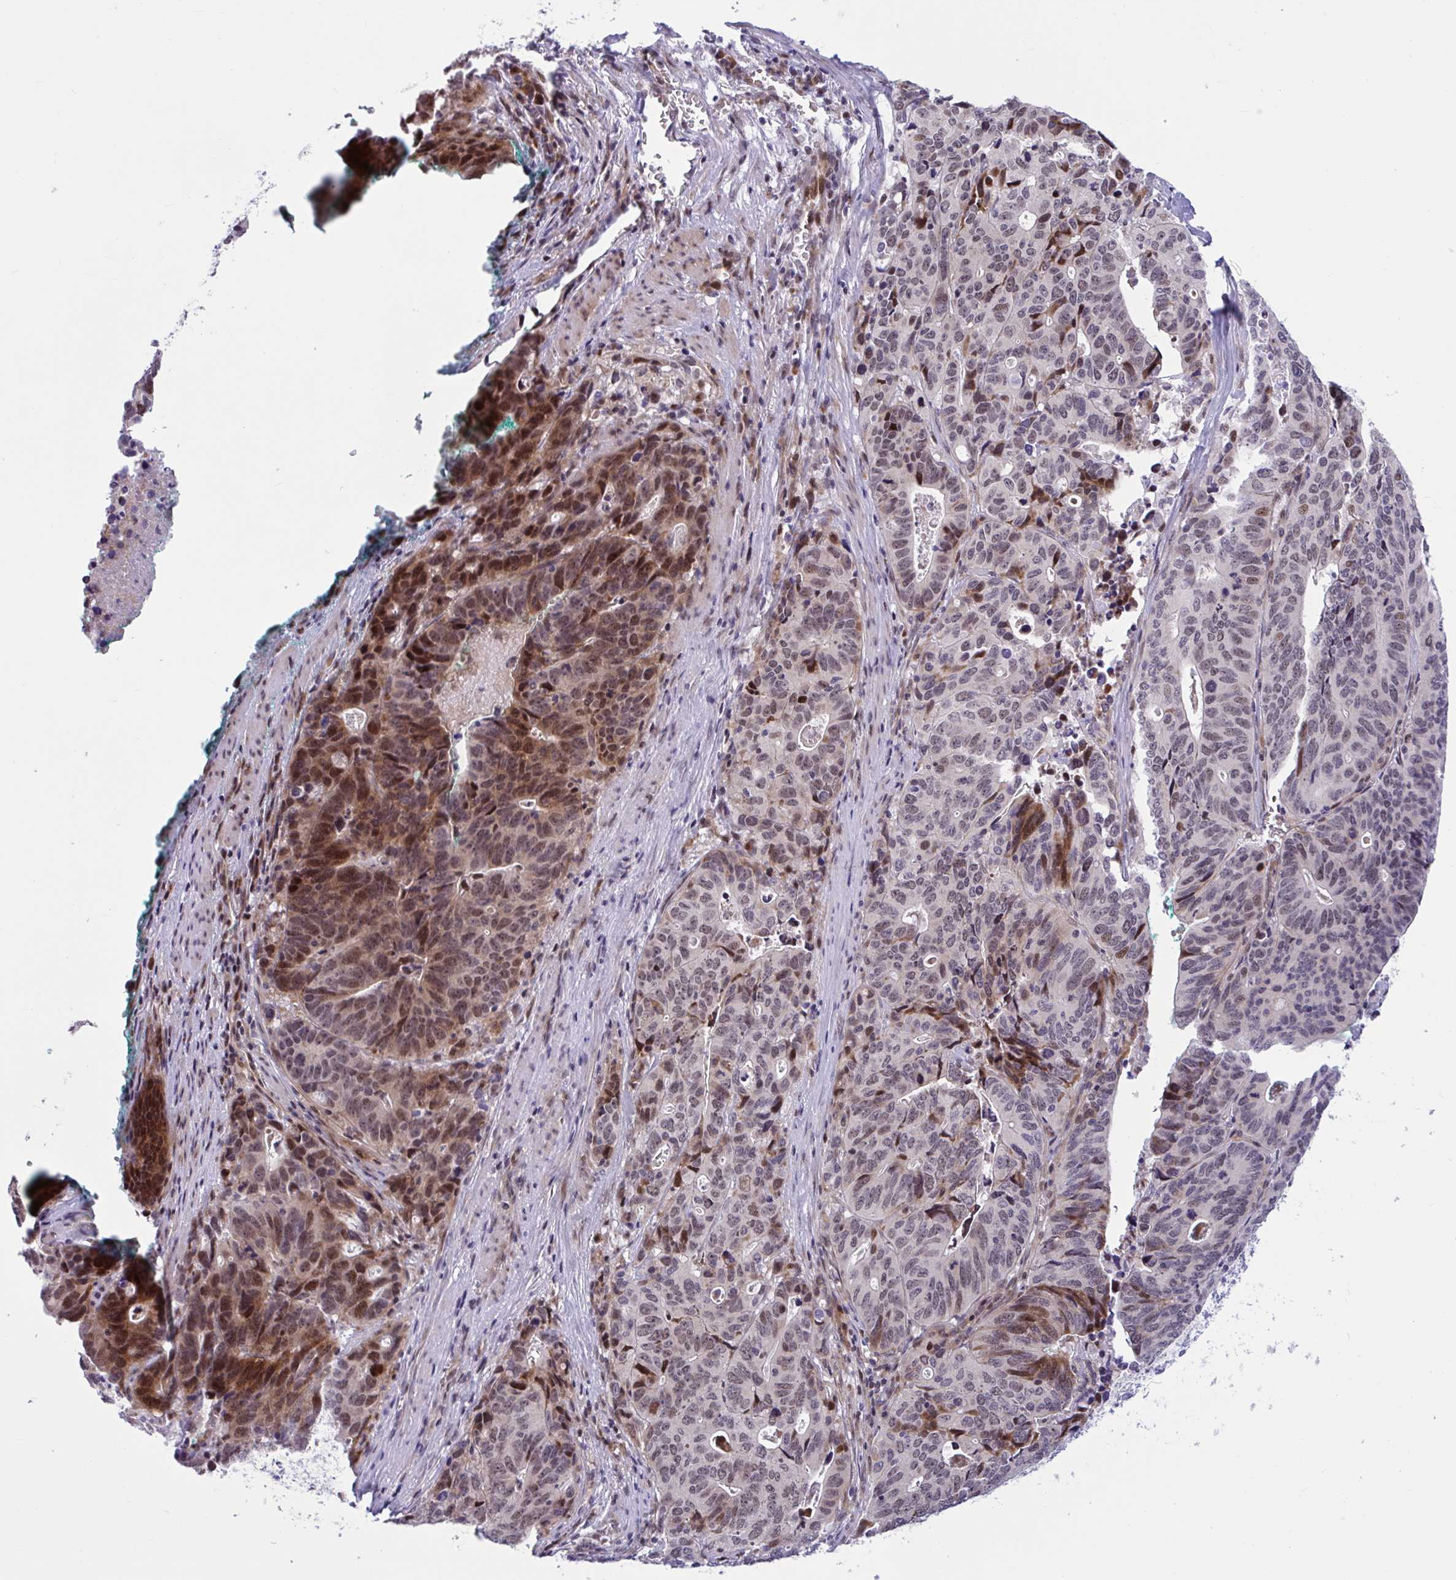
{"staining": {"intensity": "moderate", "quantity": ">75%", "location": "cytoplasmic/membranous,nuclear"}, "tissue": "stomach cancer", "cell_type": "Tumor cells", "image_type": "cancer", "snomed": [{"axis": "morphology", "description": "Adenocarcinoma, NOS"}, {"axis": "topography", "description": "Stomach, upper"}], "caption": "Immunohistochemistry (IHC) (DAB (3,3'-diaminobenzidine)) staining of adenocarcinoma (stomach) displays moderate cytoplasmic/membranous and nuclear protein expression in about >75% of tumor cells.", "gene": "RBL1", "patient": {"sex": "female", "age": 67}}